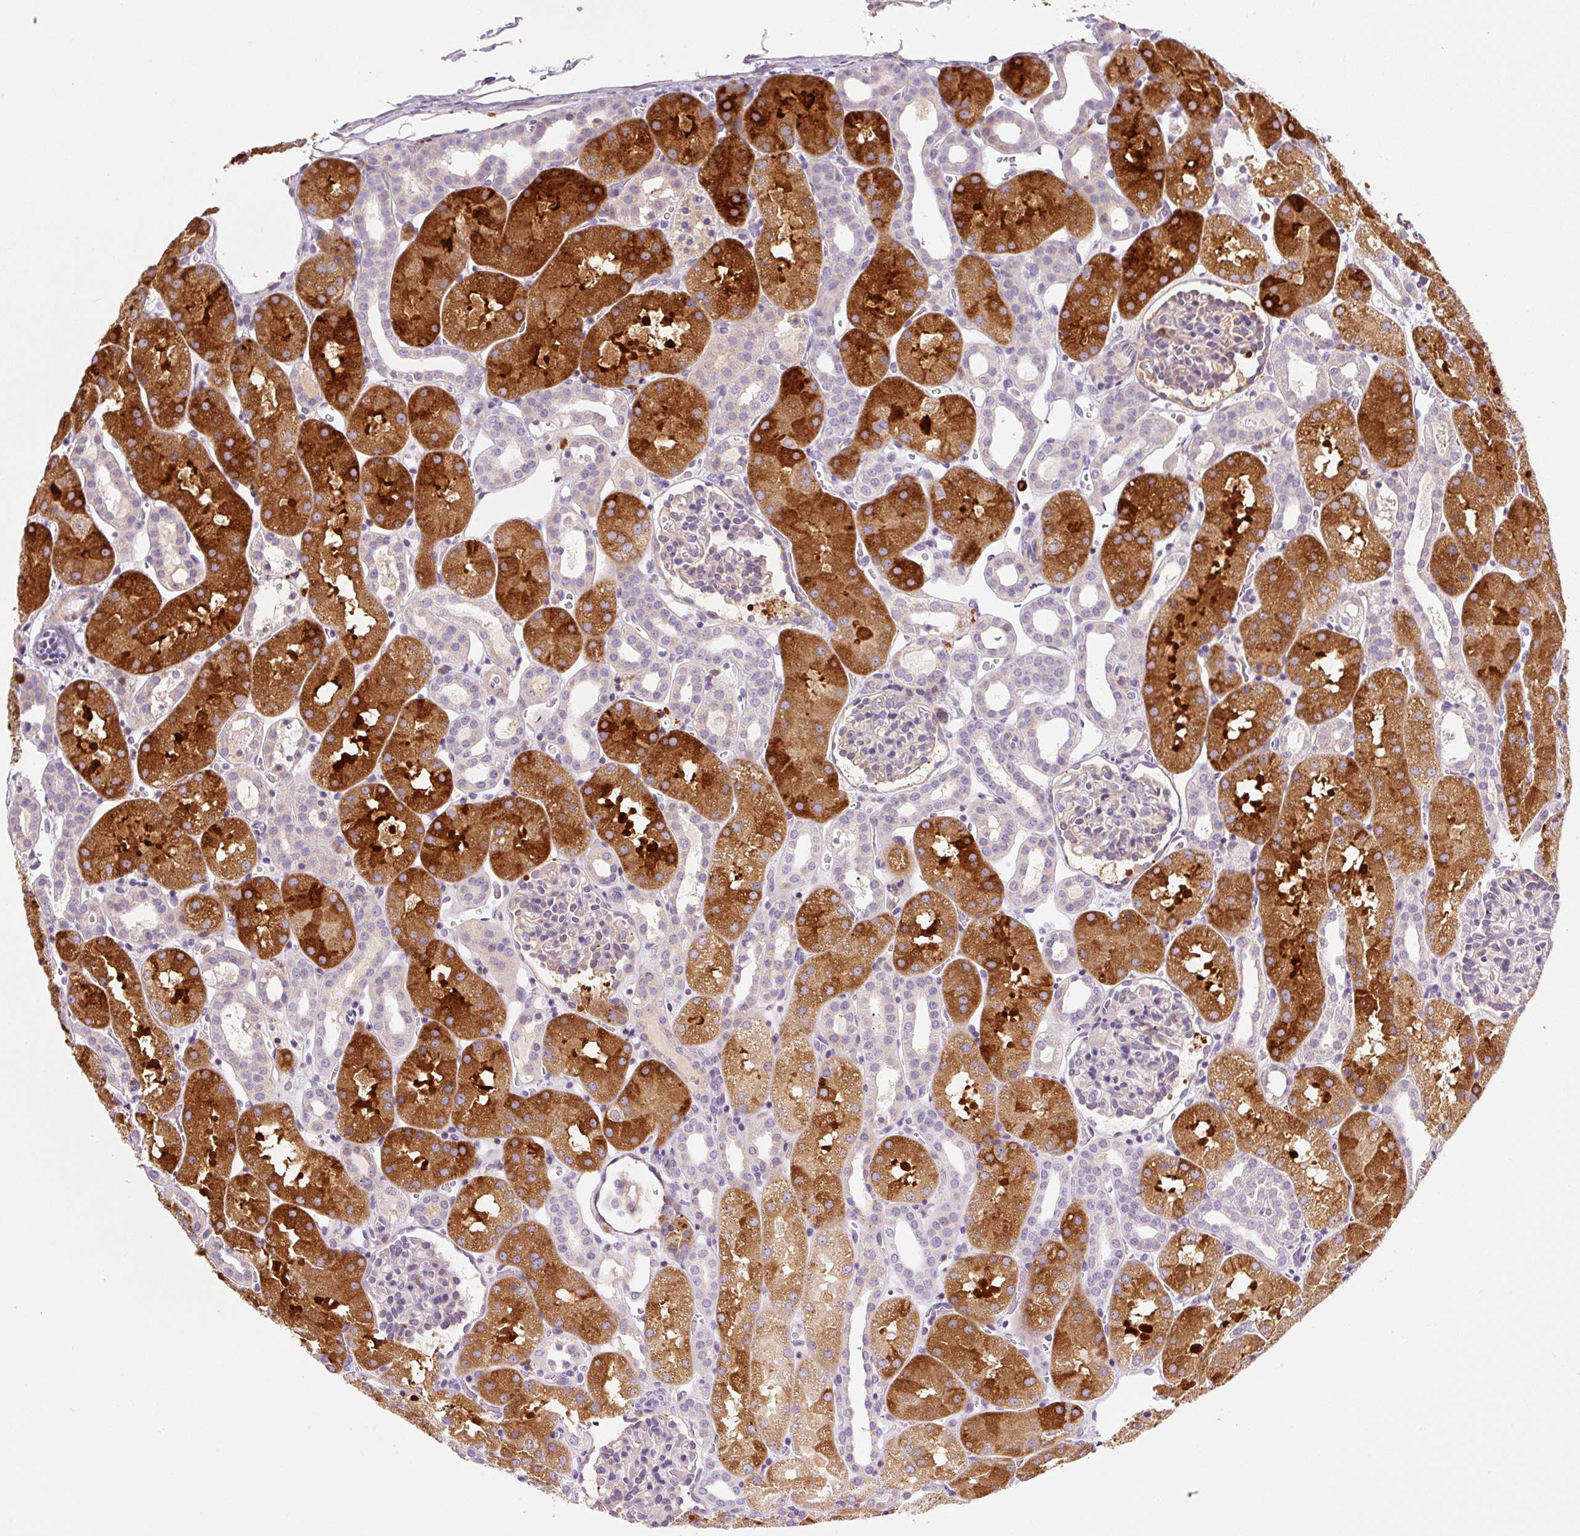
{"staining": {"intensity": "negative", "quantity": "none", "location": "none"}, "tissue": "kidney", "cell_type": "Cells in glomeruli", "image_type": "normal", "snomed": [{"axis": "morphology", "description": "Normal tissue, NOS"}, {"axis": "topography", "description": "Kidney"}], "caption": "The IHC micrograph has no significant expression in cells in glomeruli of kidney. Brightfield microscopy of immunohistochemistry (IHC) stained with DAB (3,3'-diaminobenzidine) (brown) and hematoxylin (blue), captured at high magnification.", "gene": "FUT10", "patient": {"sex": "male", "age": 2}}